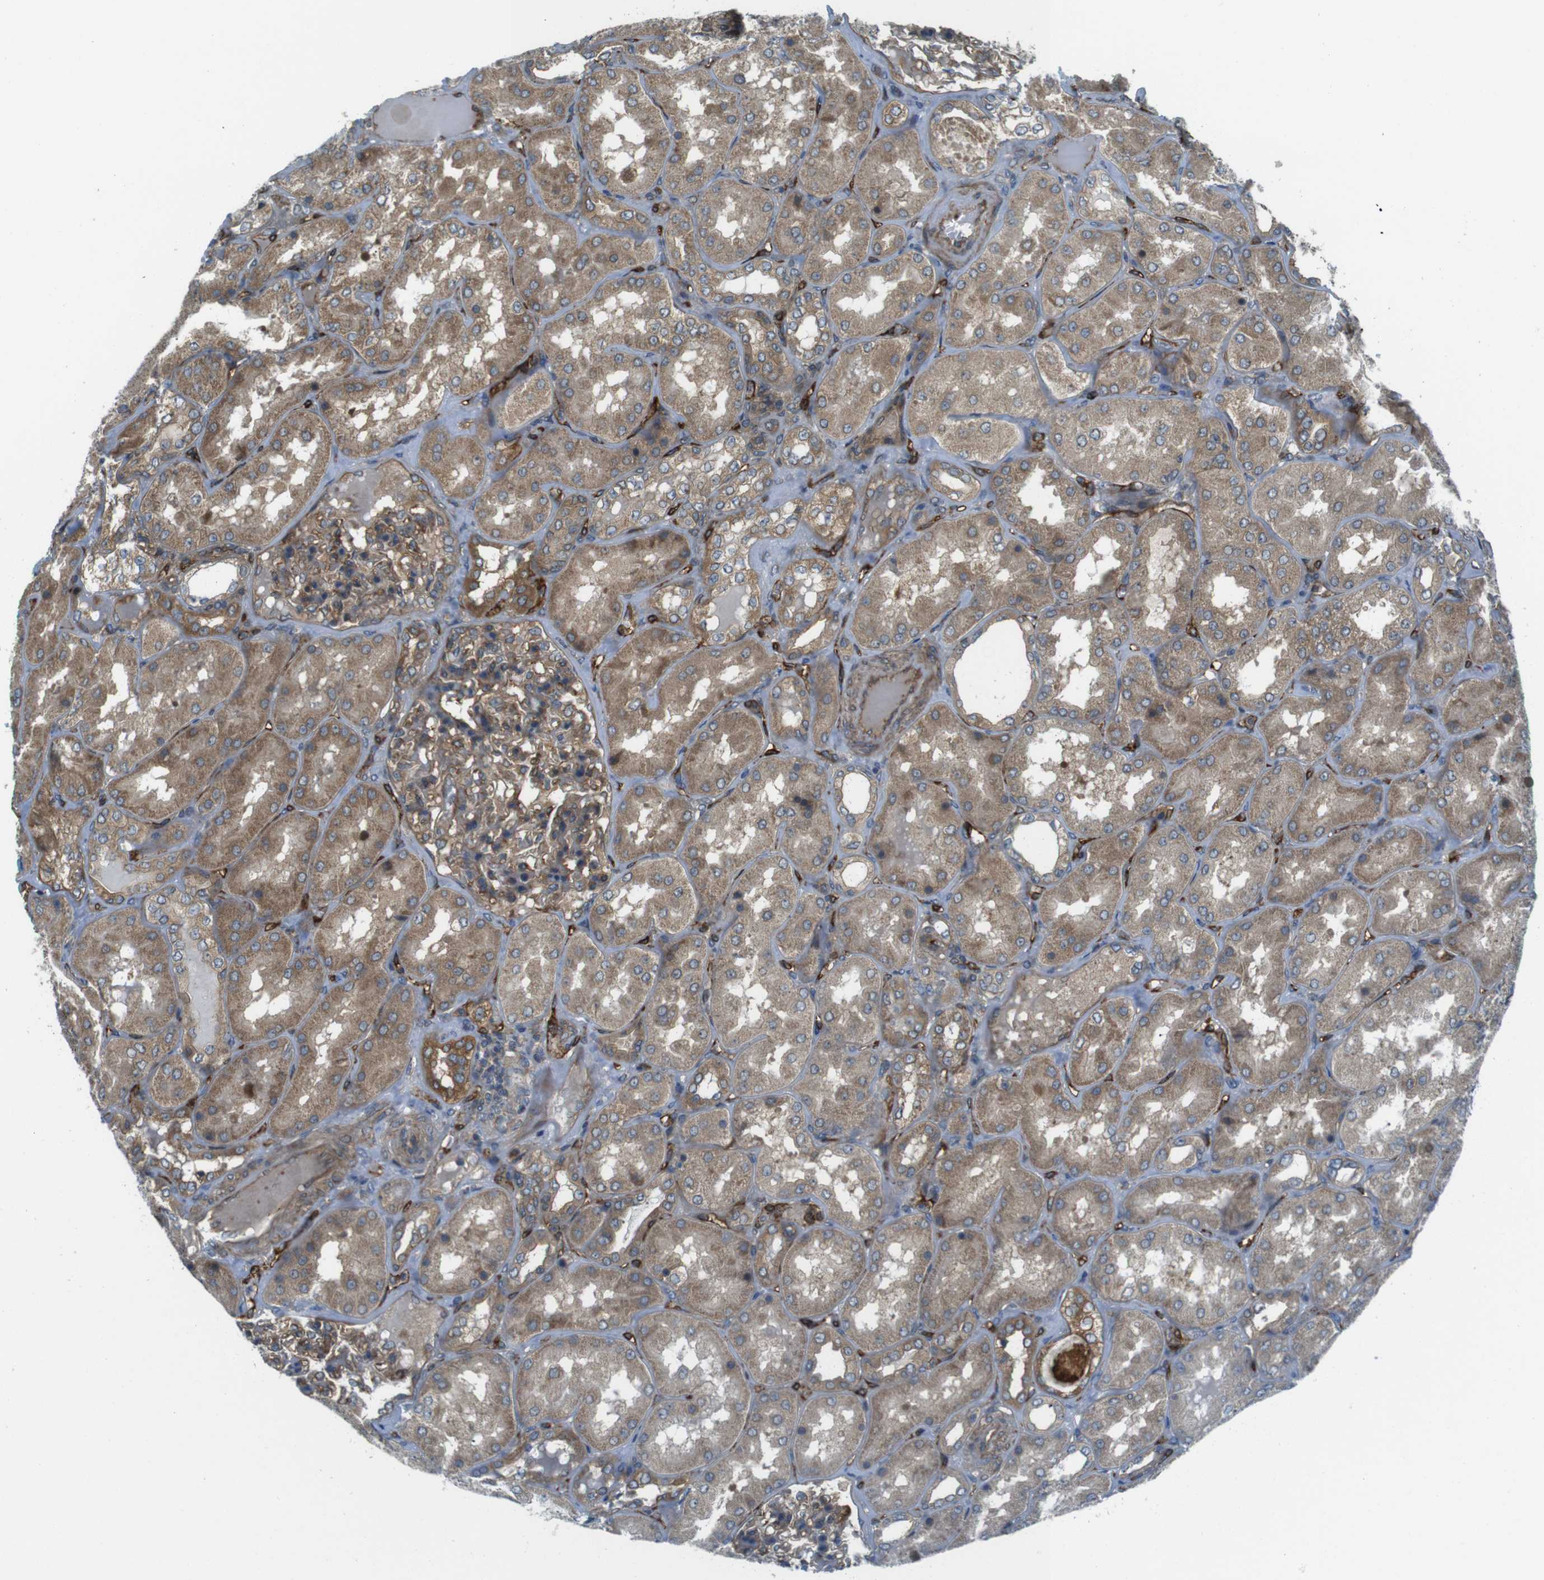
{"staining": {"intensity": "moderate", "quantity": ">75%", "location": "cytoplasmic/membranous"}, "tissue": "kidney", "cell_type": "Cells in glomeruli", "image_type": "normal", "snomed": [{"axis": "morphology", "description": "Normal tissue, NOS"}, {"axis": "topography", "description": "Kidney"}], "caption": "Approximately >75% of cells in glomeruli in unremarkable human kidney display moderate cytoplasmic/membranous protein positivity as visualized by brown immunohistochemical staining.", "gene": "TSC1", "patient": {"sex": "female", "age": 56}}